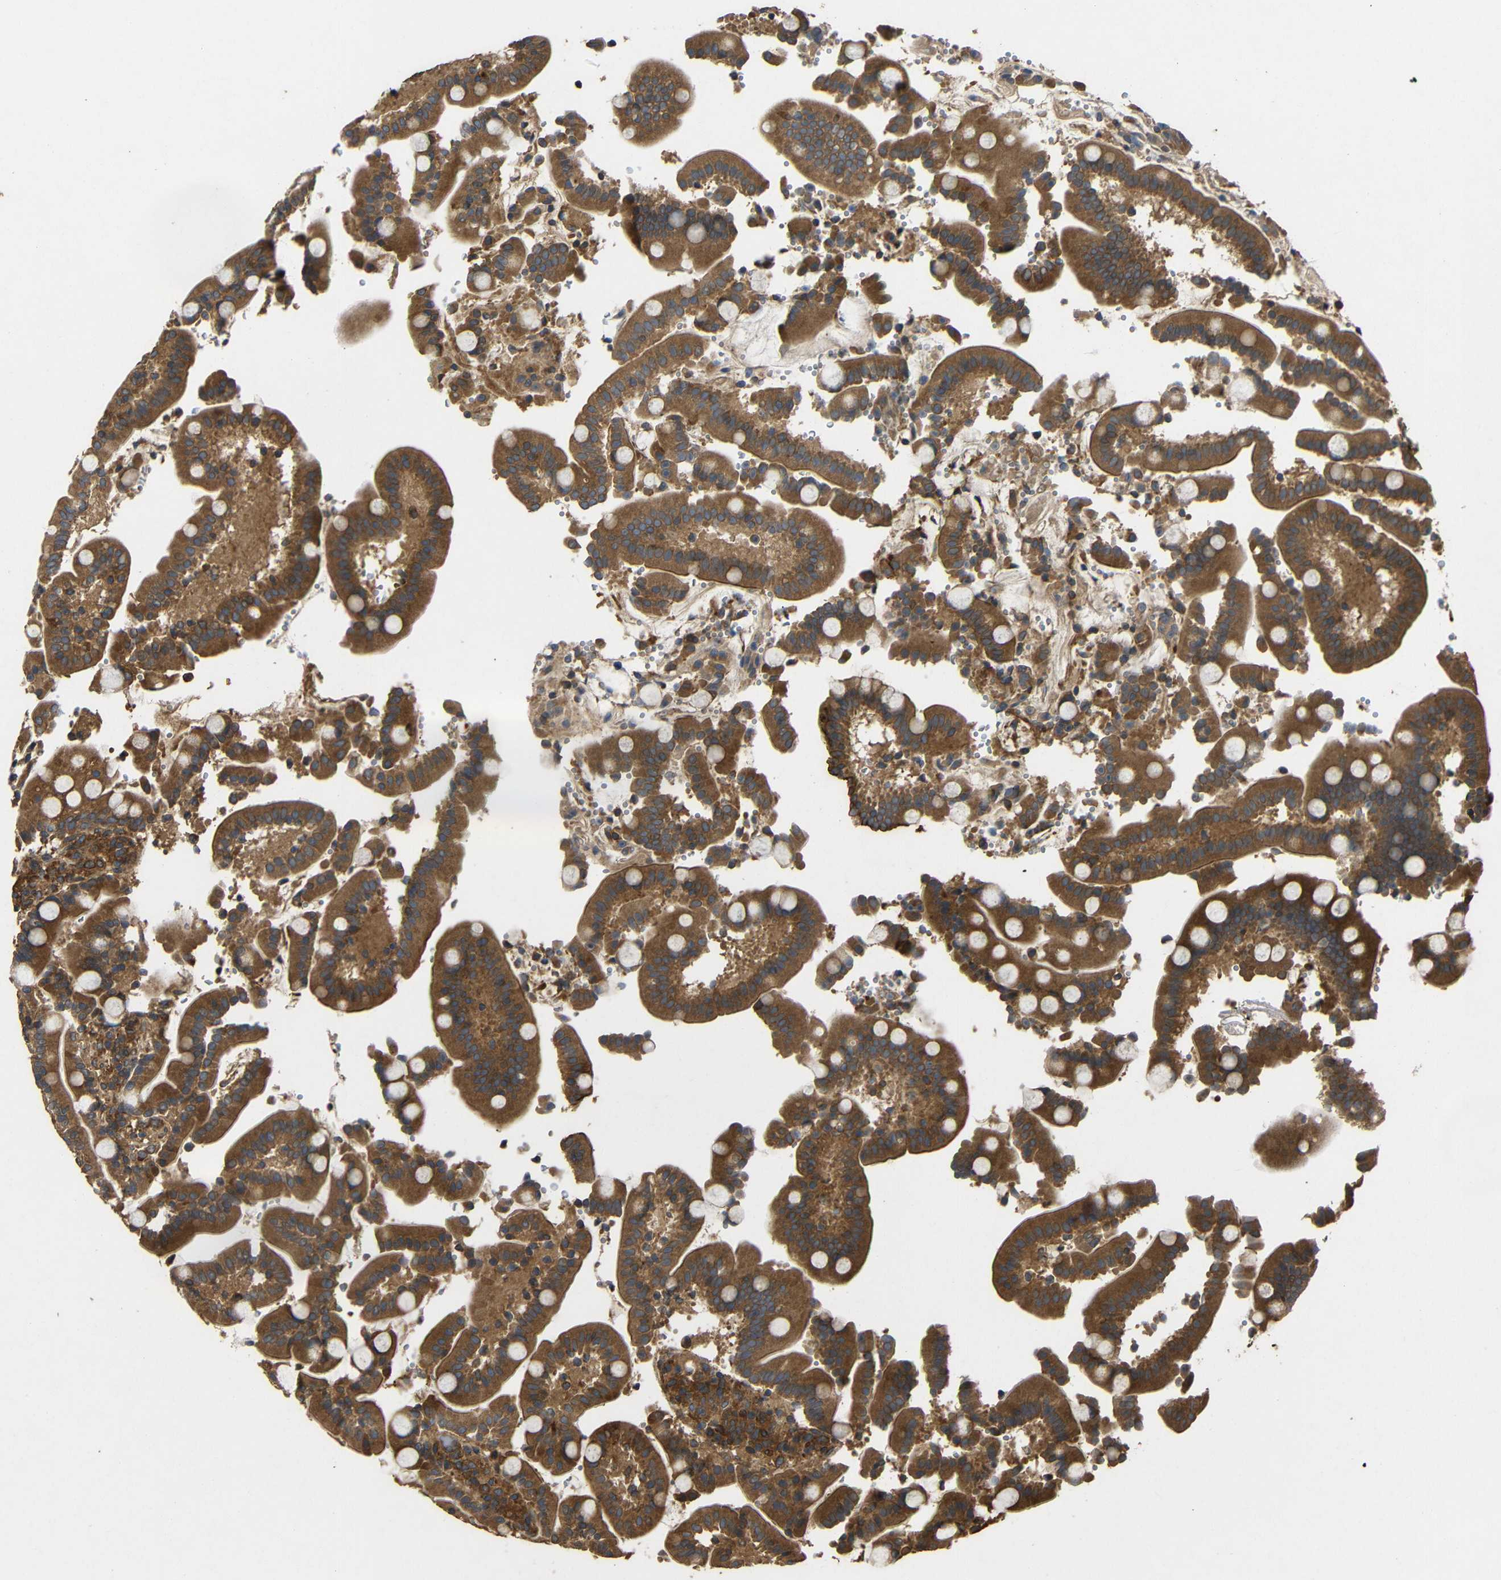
{"staining": {"intensity": "strong", "quantity": ">75%", "location": "cytoplasmic/membranous"}, "tissue": "duodenum", "cell_type": "Glandular cells", "image_type": "normal", "snomed": [{"axis": "morphology", "description": "Normal tissue, NOS"}, {"axis": "topography", "description": "Small intestine, NOS"}], "caption": "Strong cytoplasmic/membranous staining for a protein is present in approximately >75% of glandular cells of unremarkable duodenum using IHC.", "gene": "EIF2S1", "patient": {"sex": "female", "age": 71}}